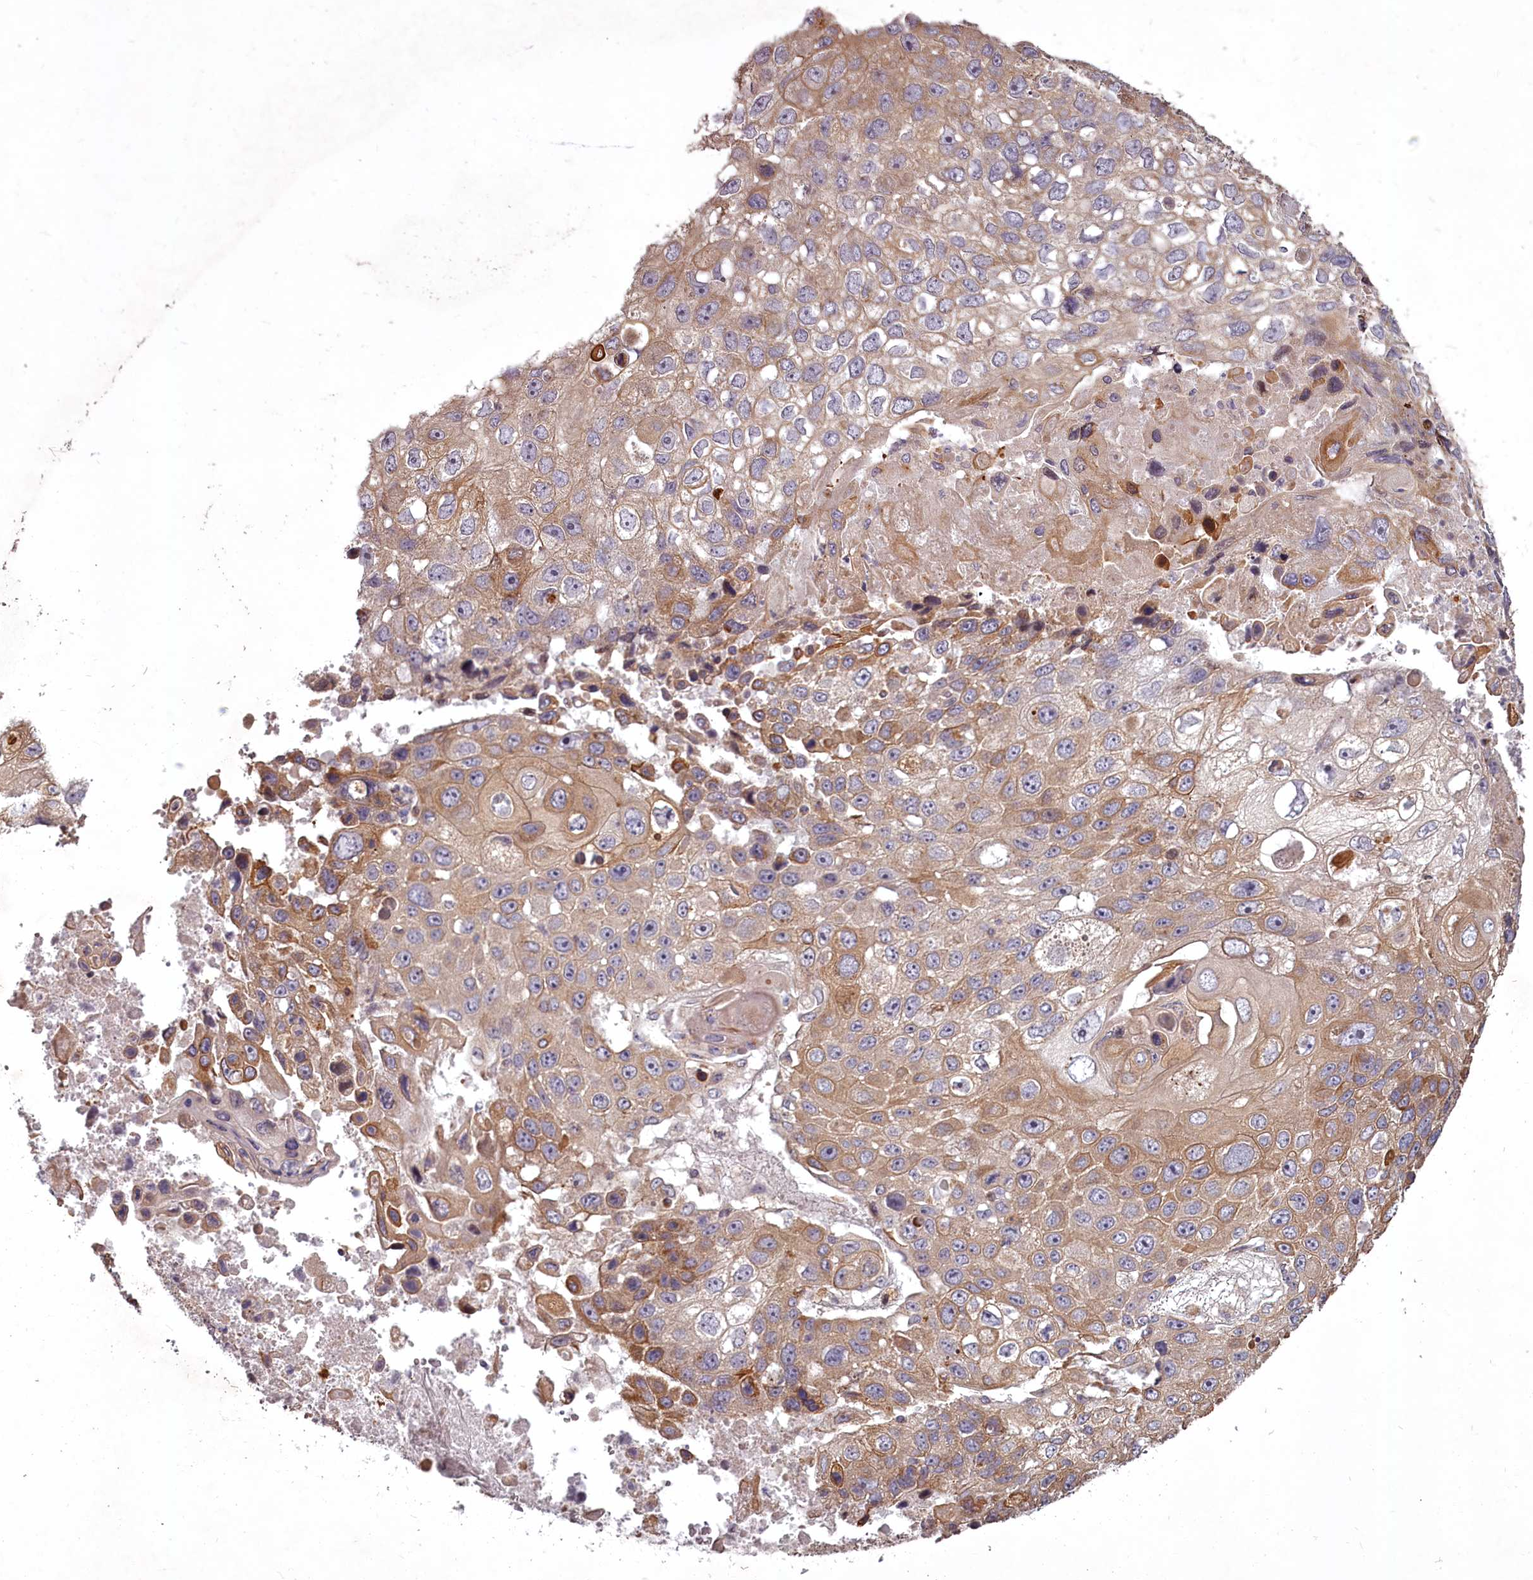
{"staining": {"intensity": "moderate", "quantity": "25%-75%", "location": "cytoplasmic/membranous"}, "tissue": "lung cancer", "cell_type": "Tumor cells", "image_type": "cancer", "snomed": [{"axis": "morphology", "description": "Squamous cell carcinoma, NOS"}, {"axis": "topography", "description": "Lung"}], "caption": "Squamous cell carcinoma (lung) was stained to show a protein in brown. There is medium levels of moderate cytoplasmic/membranous expression in approximately 25%-75% of tumor cells.", "gene": "STX6", "patient": {"sex": "male", "age": 61}}